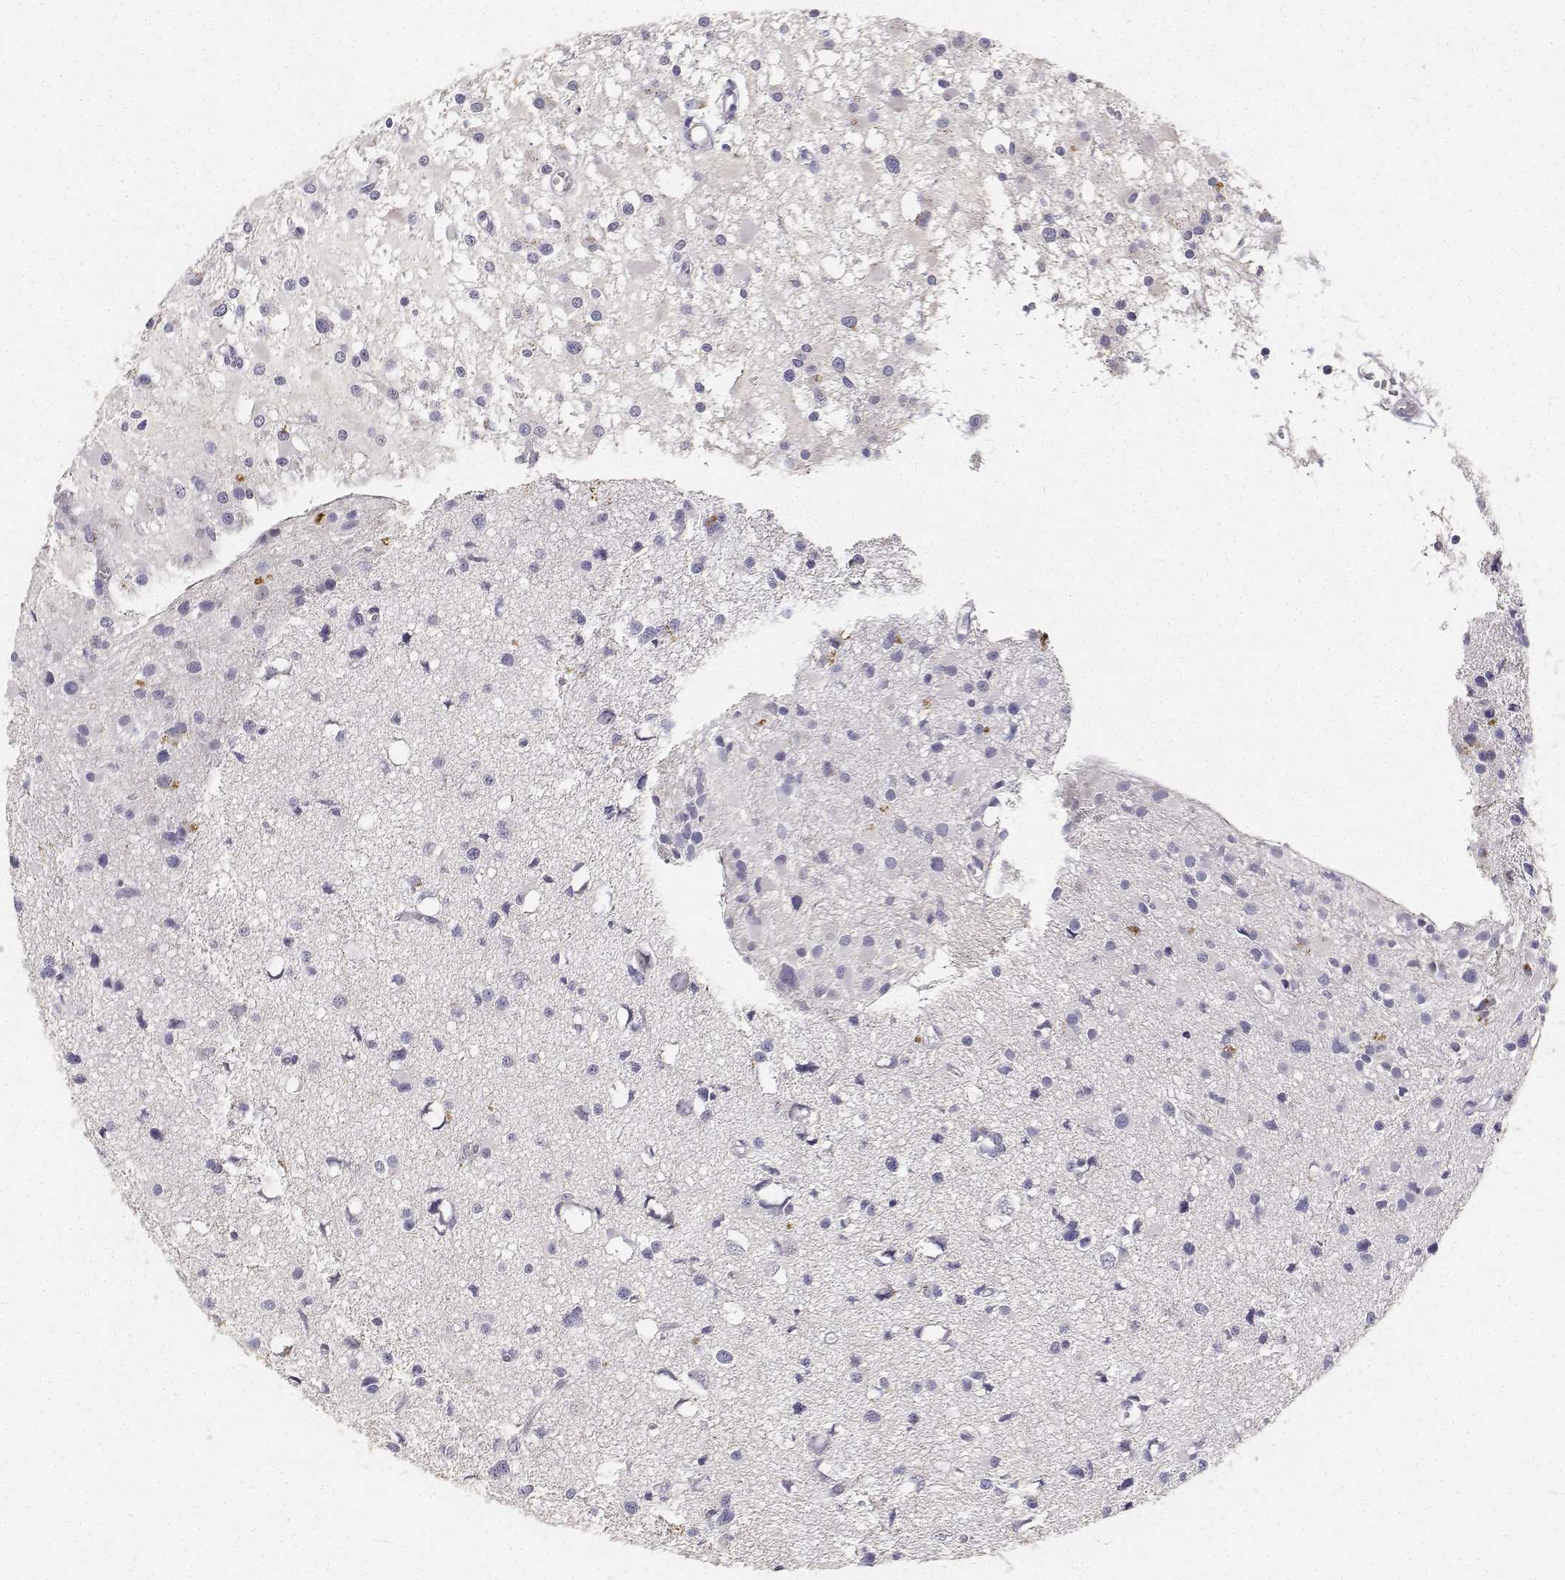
{"staining": {"intensity": "negative", "quantity": "none", "location": "none"}, "tissue": "glioma", "cell_type": "Tumor cells", "image_type": "cancer", "snomed": [{"axis": "morphology", "description": "Glioma, malignant, High grade"}, {"axis": "topography", "description": "Brain"}], "caption": "Immunohistochemical staining of glioma shows no significant staining in tumor cells.", "gene": "PAEP", "patient": {"sex": "male", "age": 54}}